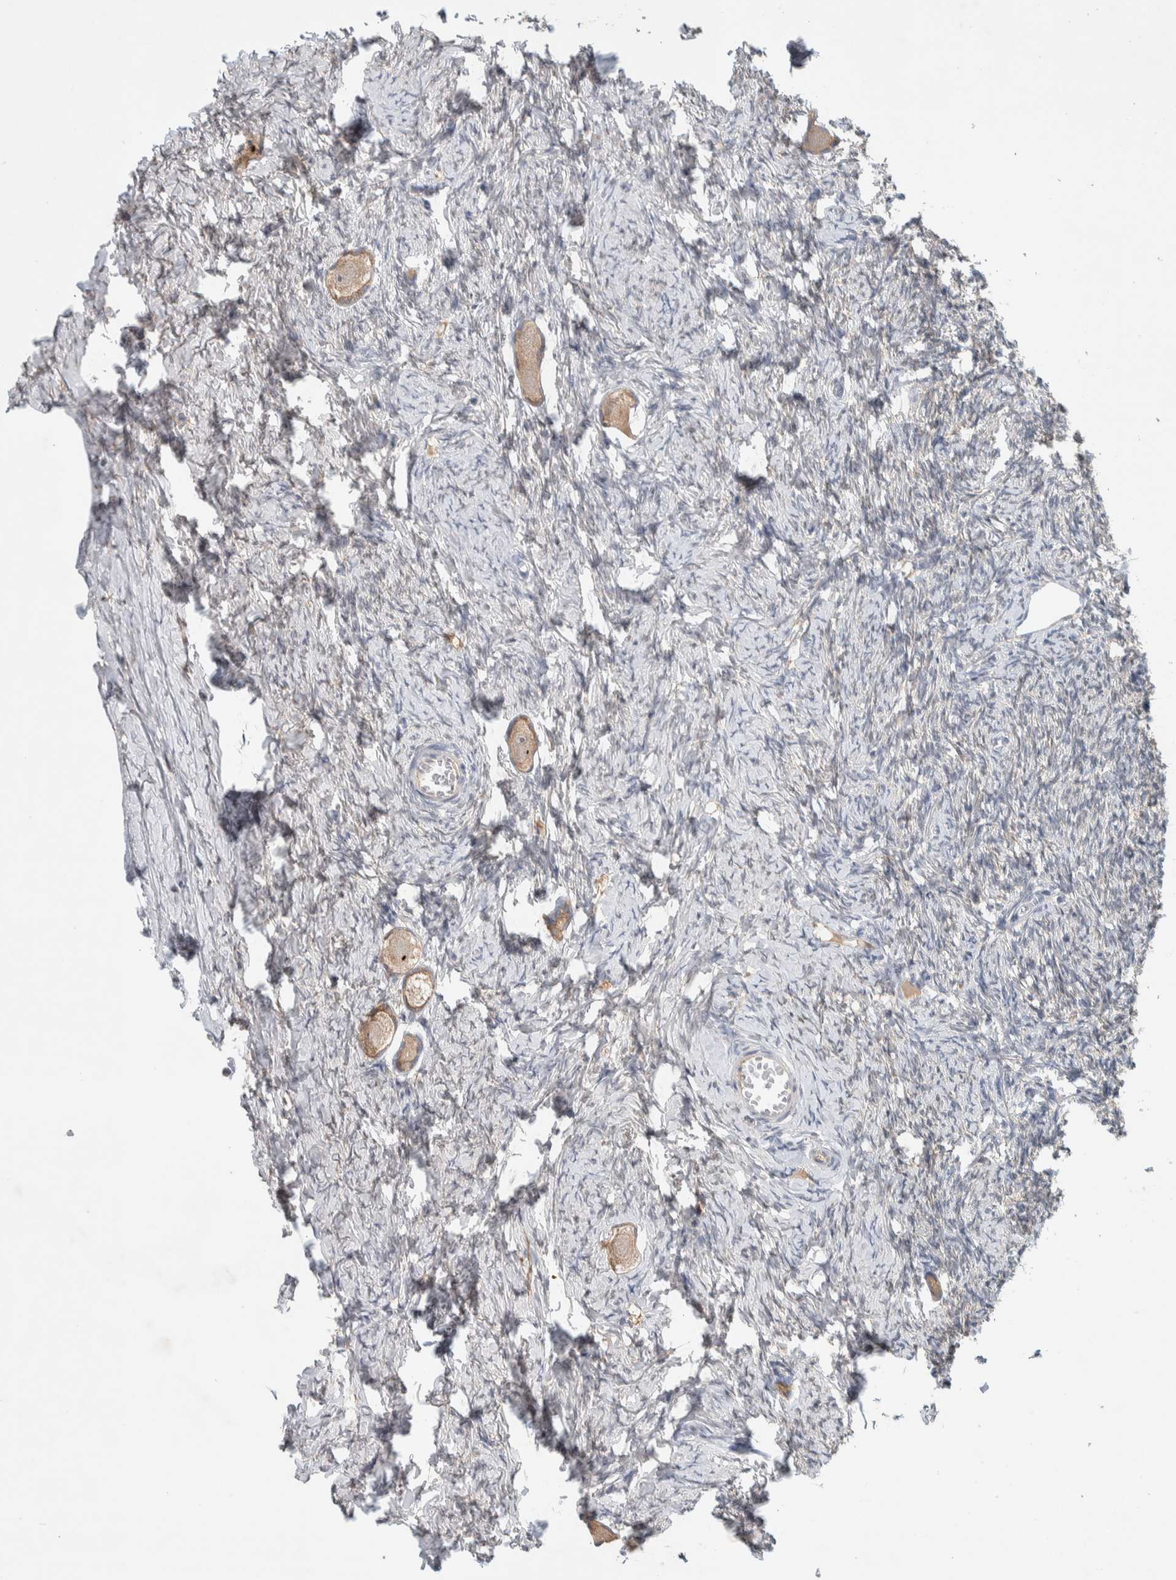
{"staining": {"intensity": "moderate", "quantity": ">75%", "location": "cytoplasmic/membranous"}, "tissue": "ovary", "cell_type": "Follicle cells", "image_type": "normal", "snomed": [{"axis": "morphology", "description": "Normal tissue, NOS"}, {"axis": "topography", "description": "Ovary"}], "caption": "Ovary stained with IHC reveals moderate cytoplasmic/membranous staining in approximately >75% of follicle cells. (brown staining indicates protein expression, while blue staining denotes nuclei).", "gene": "DEPTOR", "patient": {"sex": "female", "age": 27}}